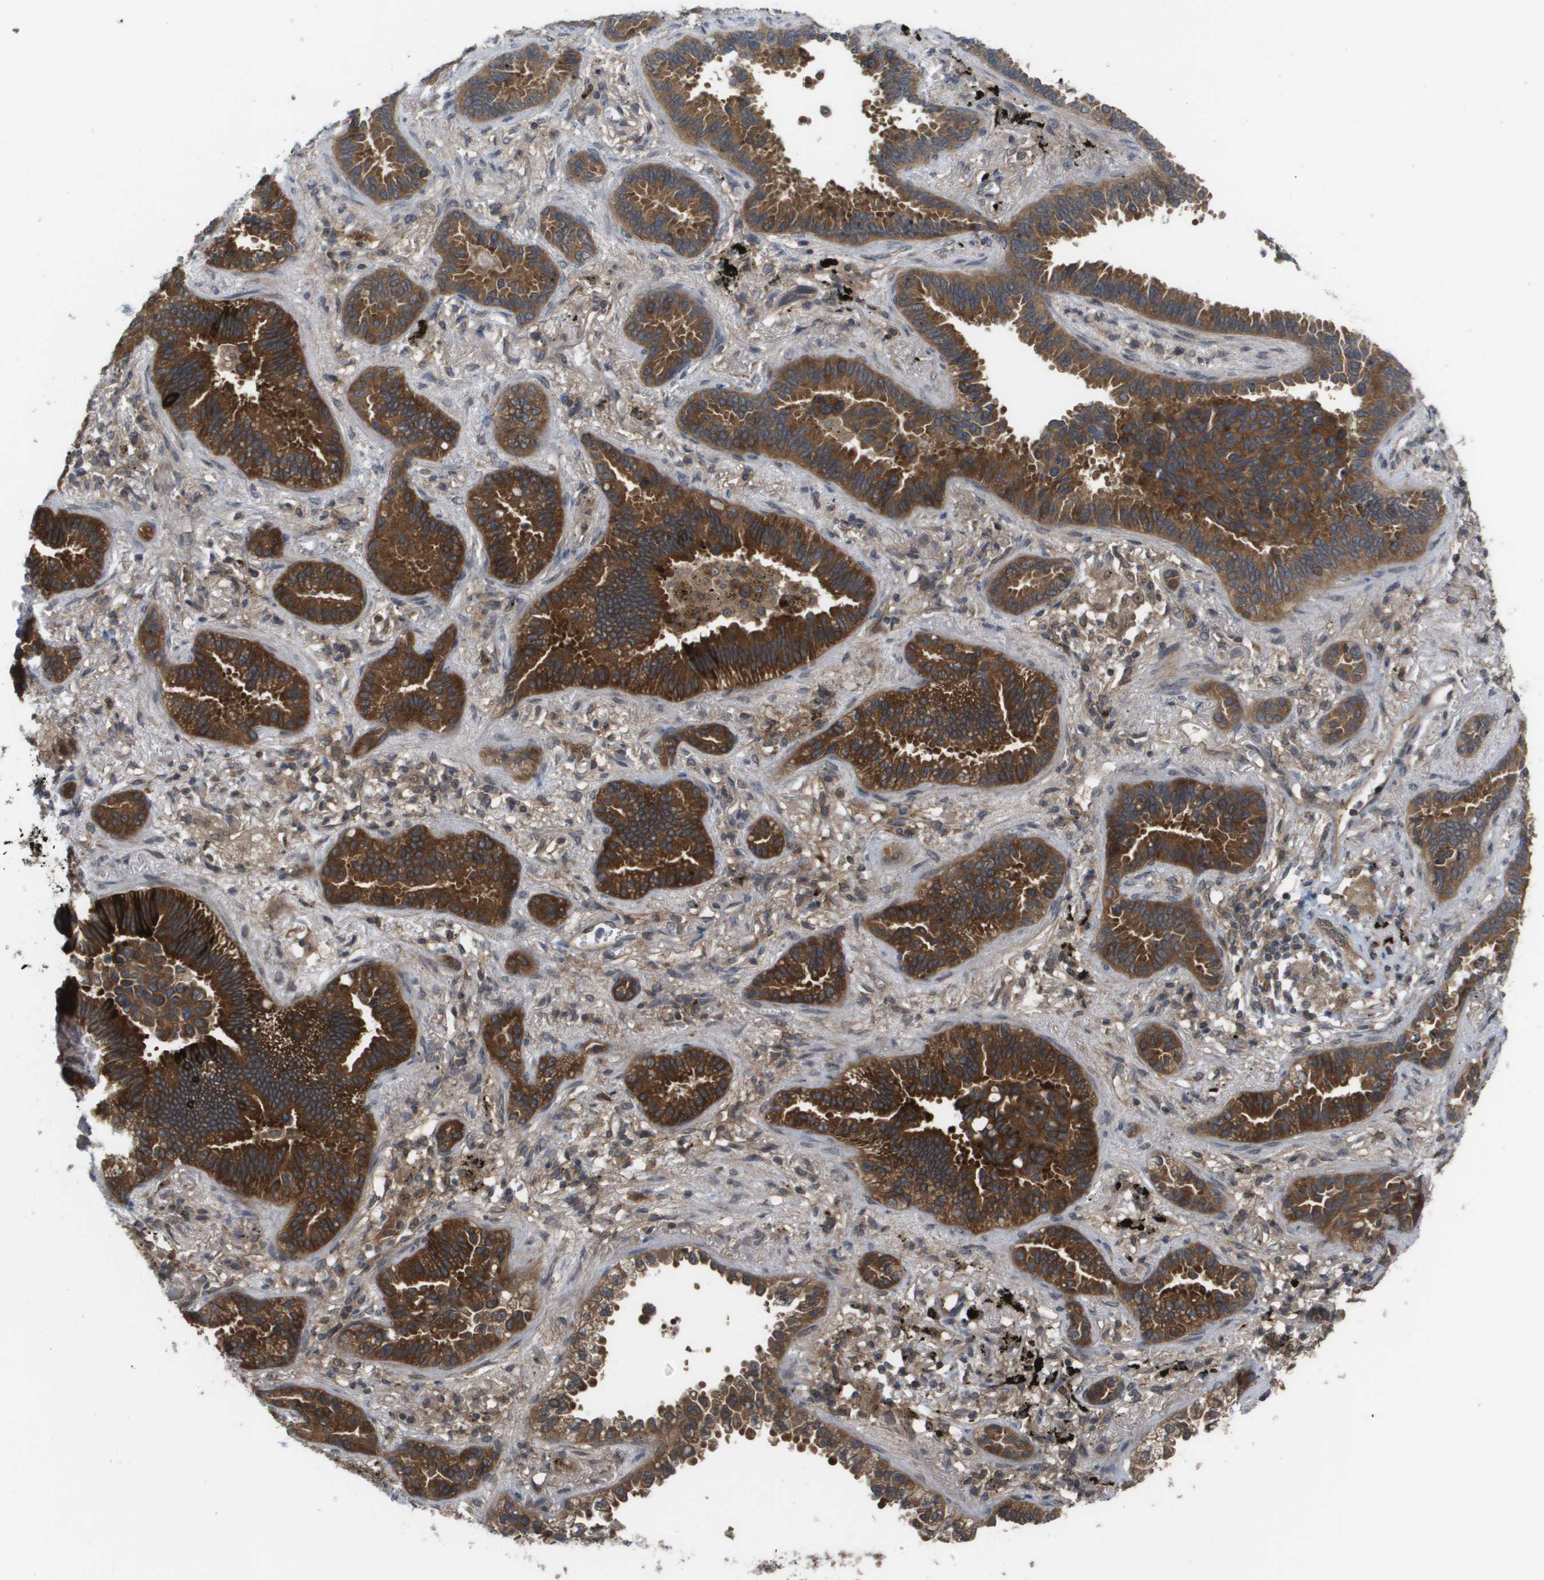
{"staining": {"intensity": "strong", "quantity": "25%-75%", "location": "cytoplasmic/membranous"}, "tissue": "lung cancer", "cell_type": "Tumor cells", "image_type": "cancer", "snomed": [{"axis": "morphology", "description": "Normal tissue, NOS"}, {"axis": "morphology", "description": "Adenocarcinoma, NOS"}, {"axis": "topography", "description": "Lung"}], "caption": "IHC (DAB) staining of human lung cancer exhibits strong cytoplasmic/membranous protein expression in about 25%-75% of tumor cells. (Brightfield microscopy of DAB IHC at high magnification).", "gene": "CTPS2", "patient": {"sex": "male", "age": 59}}